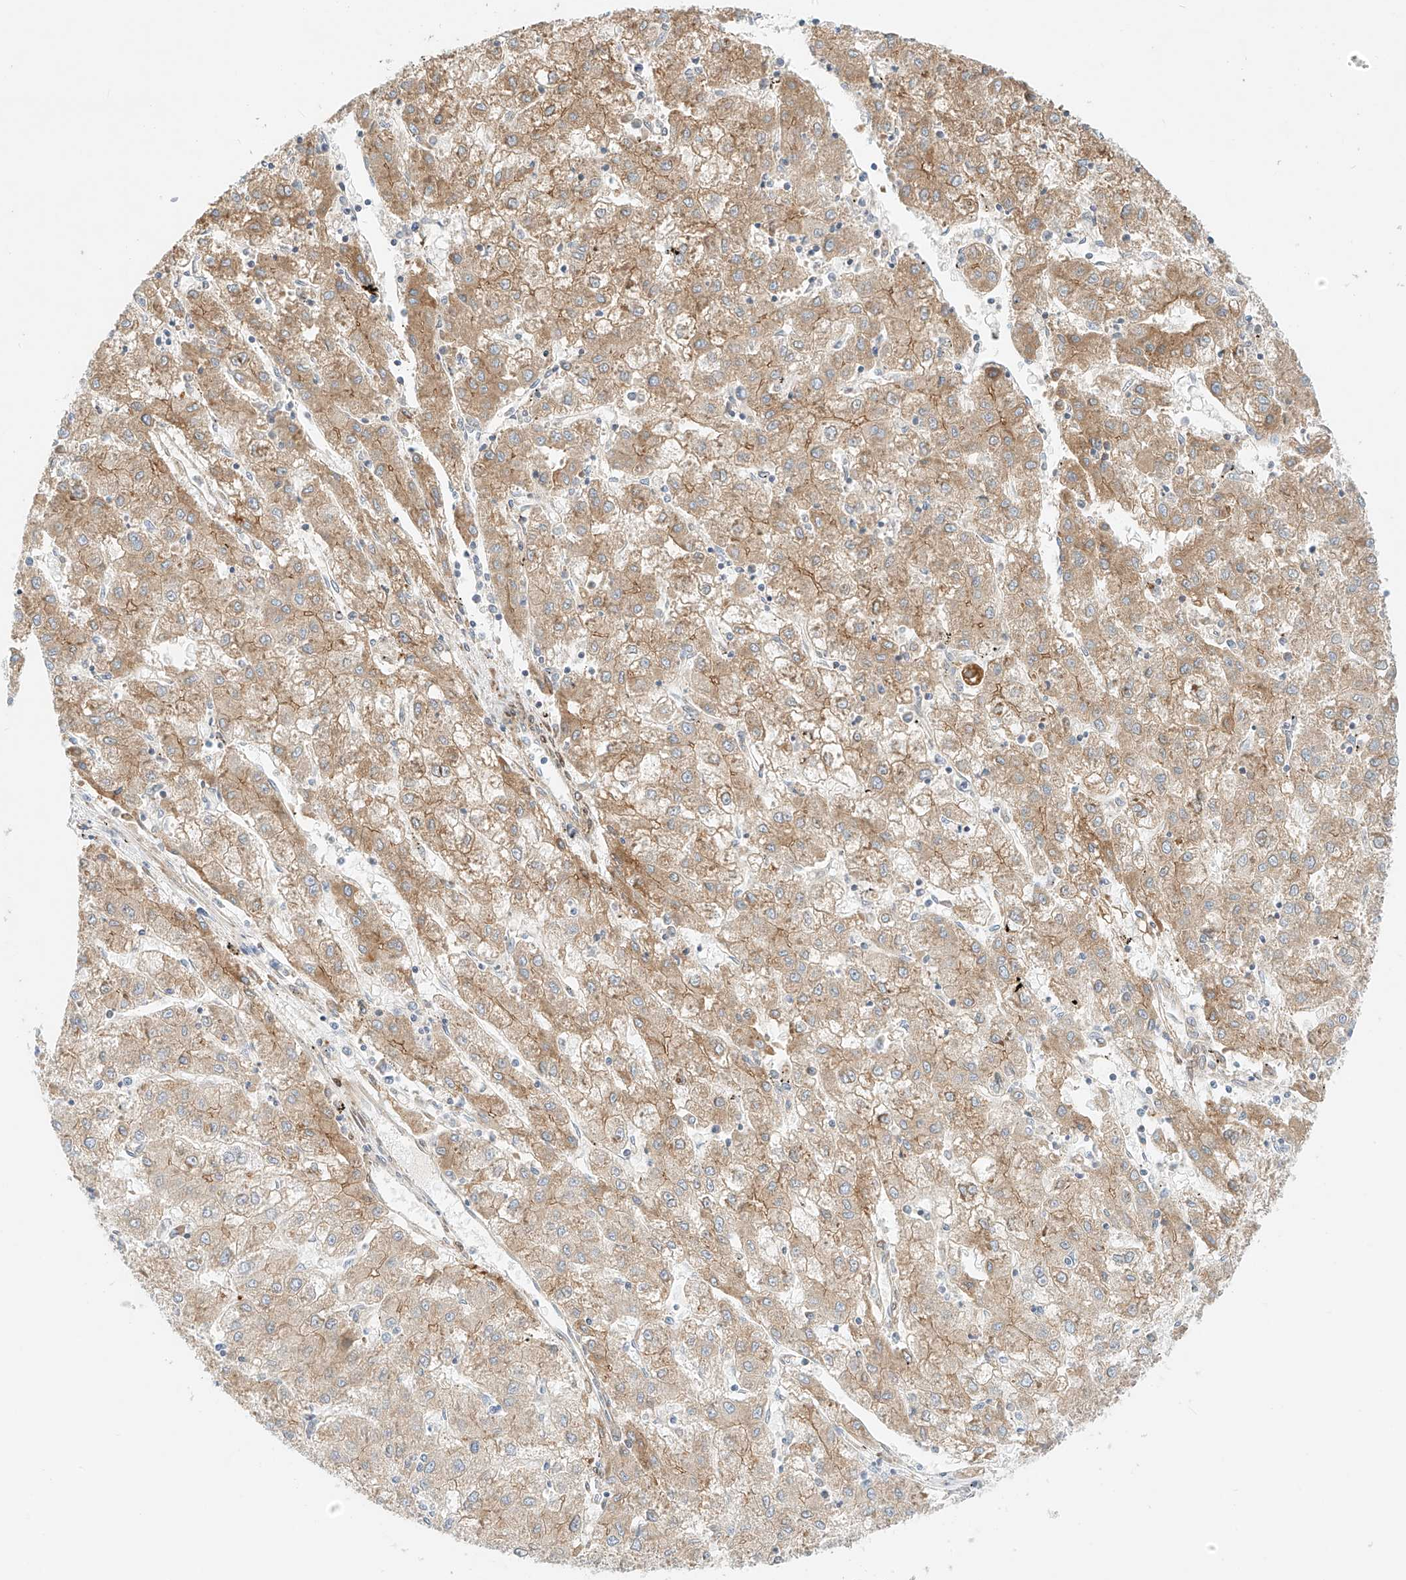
{"staining": {"intensity": "moderate", "quantity": ">75%", "location": "cytoplasmic/membranous"}, "tissue": "liver cancer", "cell_type": "Tumor cells", "image_type": "cancer", "snomed": [{"axis": "morphology", "description": "Carcinoma, Hepatocellular, NOS"}, {"axis": "topography", "description": "Liver"}], "caption": "The immunohistochemical stain labels moderate cytoplasmic/membranous staining in tumor cells of liver cancer (hepatocellular carcinoma) tissue. The staining was performed using DAB, with brown indicating positive protein expression. Nuclei are stained blue with hematoxylin.", "gene": "PCYOX1", "patient": {"sex": "male", "age": 72}}